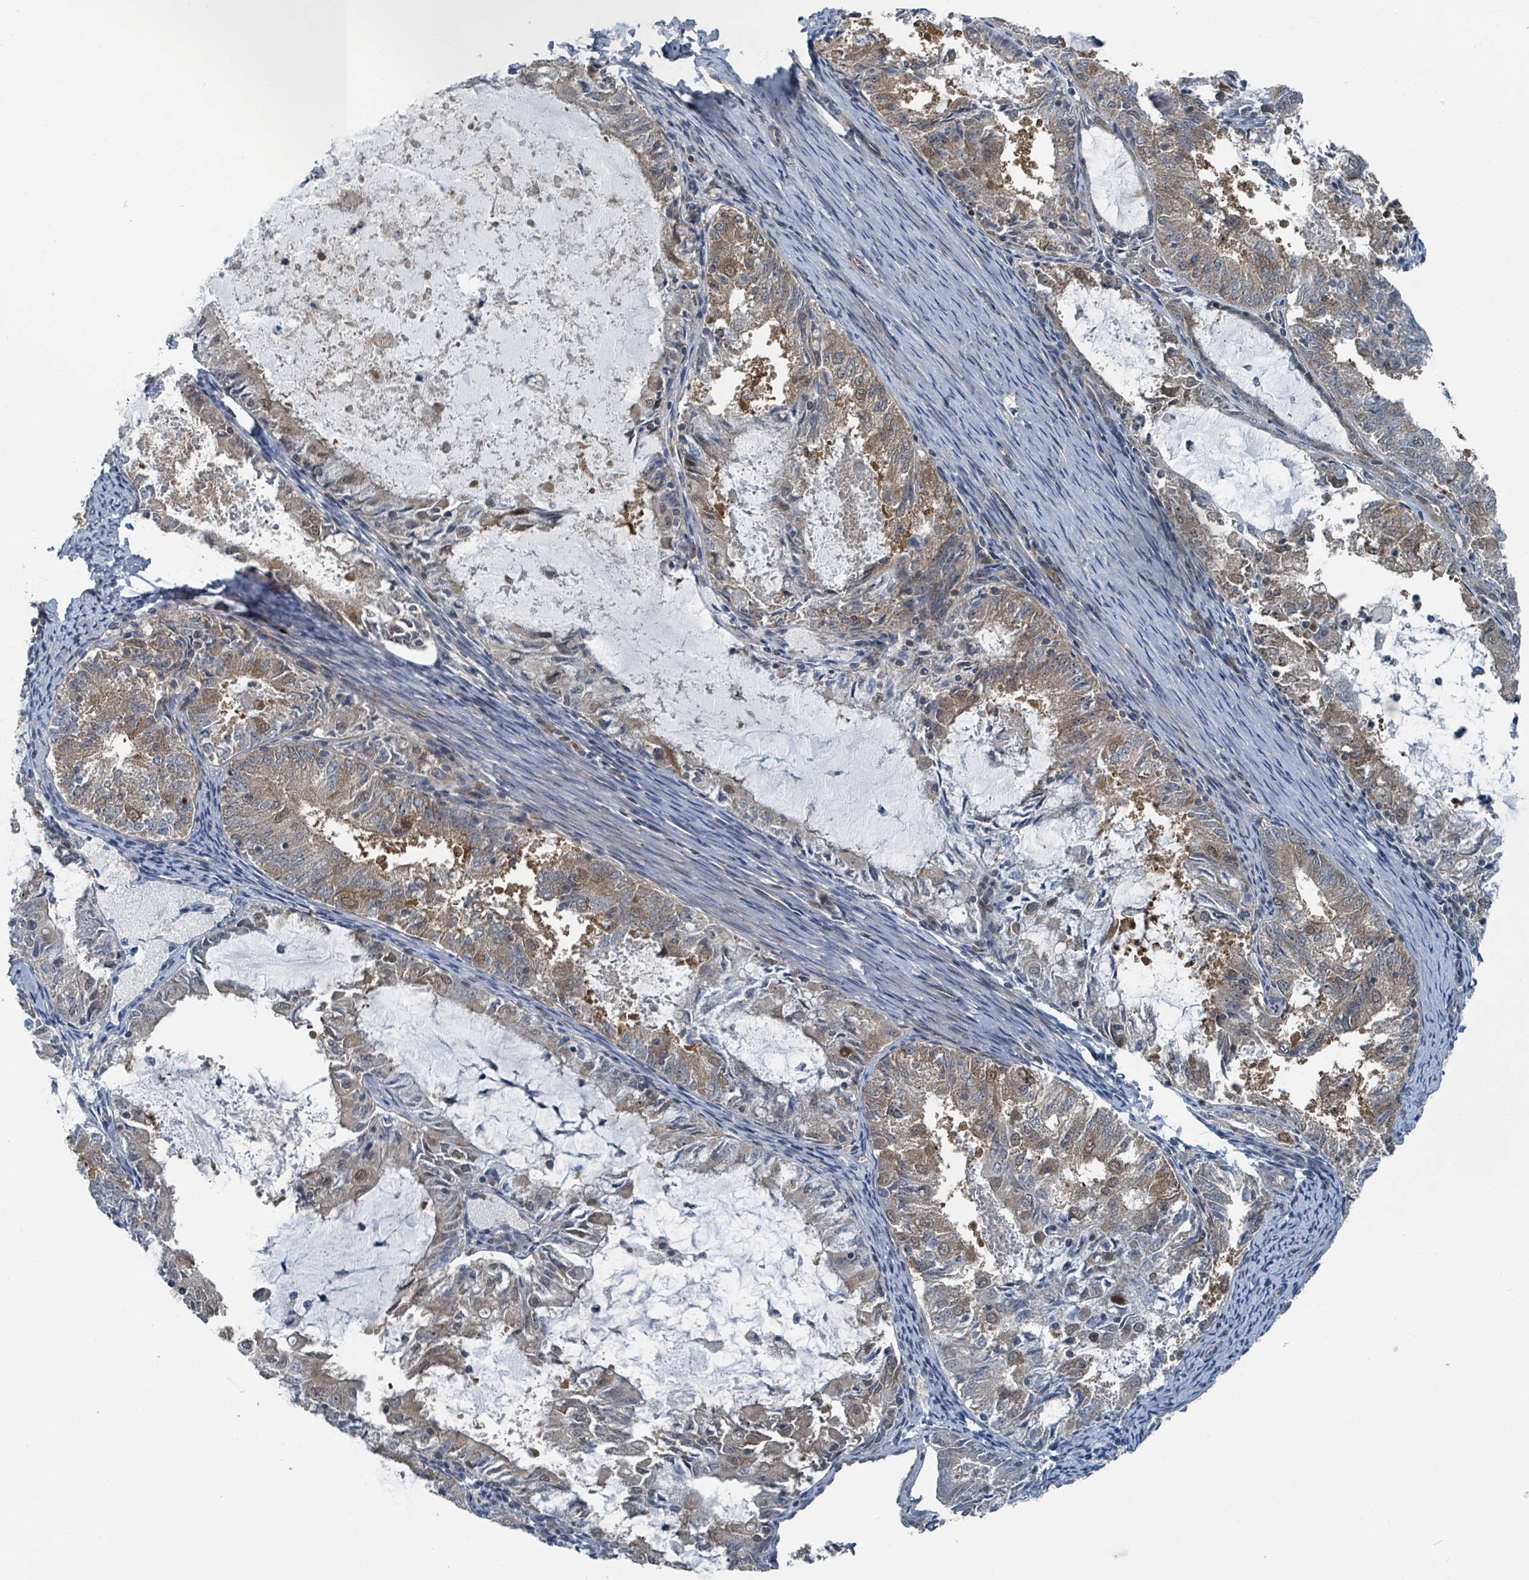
{"staining": {"intensity": "moderate", "quantity": "25%-75%", "location": "cytoplasmic/membranous,nuclear"}, "tissue": "endometrial cancer", "cell_type": "Tumor cells", "image_type": "cancer", "snomed": [{"axis": "morphology", "description": "Adenocarcinoma, NOS"}, {"axis": "topography", "description": "Endometrium"}], "caption": "Endometrial cancer tissue shows moderate cytoplasmic/membranous and nuclear expression in approximately 25%-75% of tumor cells", "gene": "GOLGA7", "patient": {"sex": "female", "age": 57}}